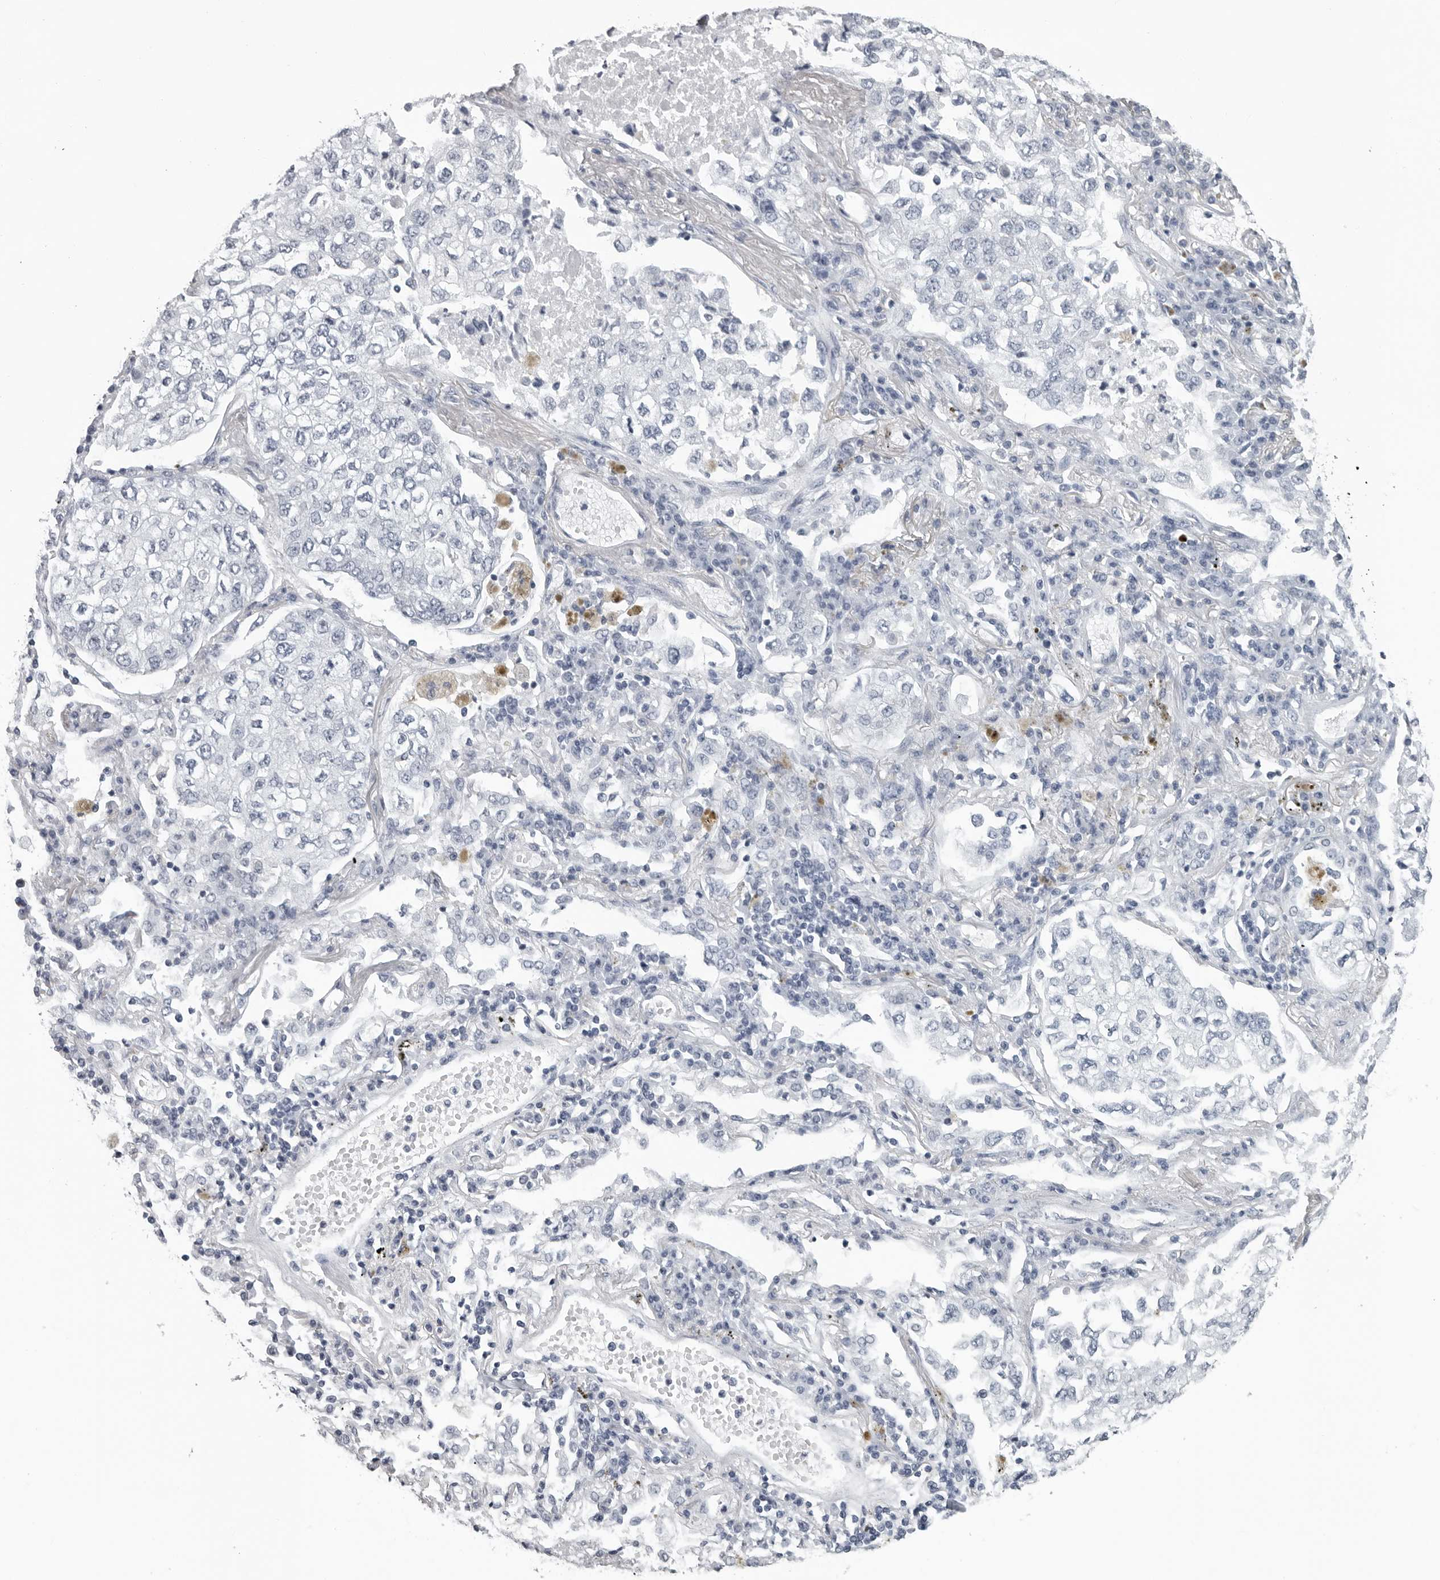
{"staining": {"intensity": "negative", "quantity": "none", "location": "none"}, "tissue": "lung cancer", "cell_type": "Tumor cells", "image_type": "cancer", "snomed": [{"axis": "morphology", "description": "Adenocarcinoma, NOS"}, {"axis": "topography", "description": "Lung"}], "caption": "Lung cancer stained for a protein using IHC demonstrates no positivity tumor cells.", "gene": "OPLAH", "patient": {"sex": "male", "age": 63}}